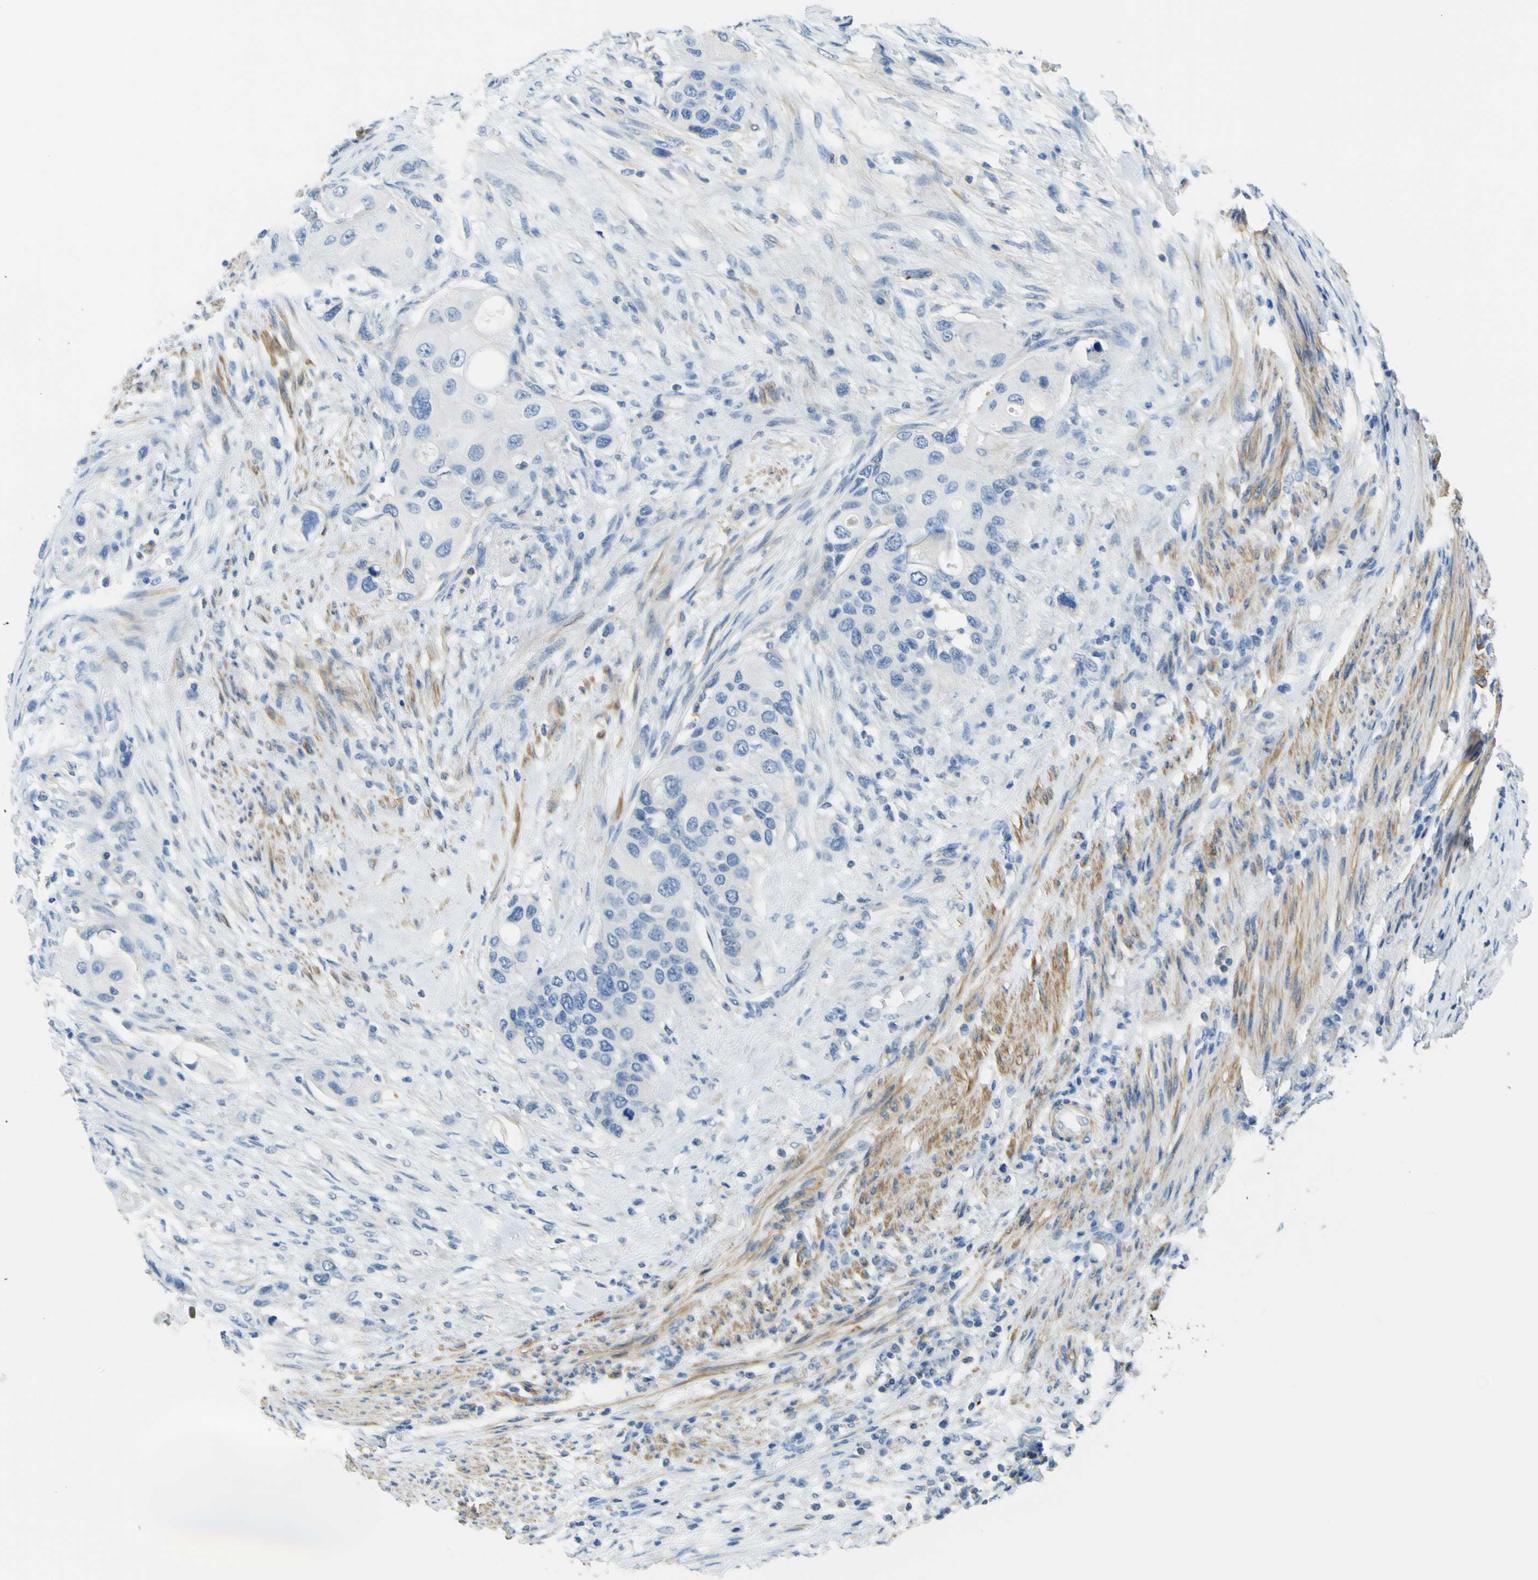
{"staining": {"intensity": "negative", "quantity": "none", "location": "none"}, "tissue": "urothelial cancer", "cell_type": "Tumor cells", "image_type": "cancer", "snomed": [{"axis": "morphology", "description": "Urothelial carcinoma, High grade"}, {"axis": "topography", "description": "Urinary bladder"}], "caption": "High-grade urothelial carcinoma stained for a protein using immunohistochemistry (IHC) demonstrates no positivity tumor cells.", "gene": "OGN", "patient": {"sex": "female", "age": 56}}